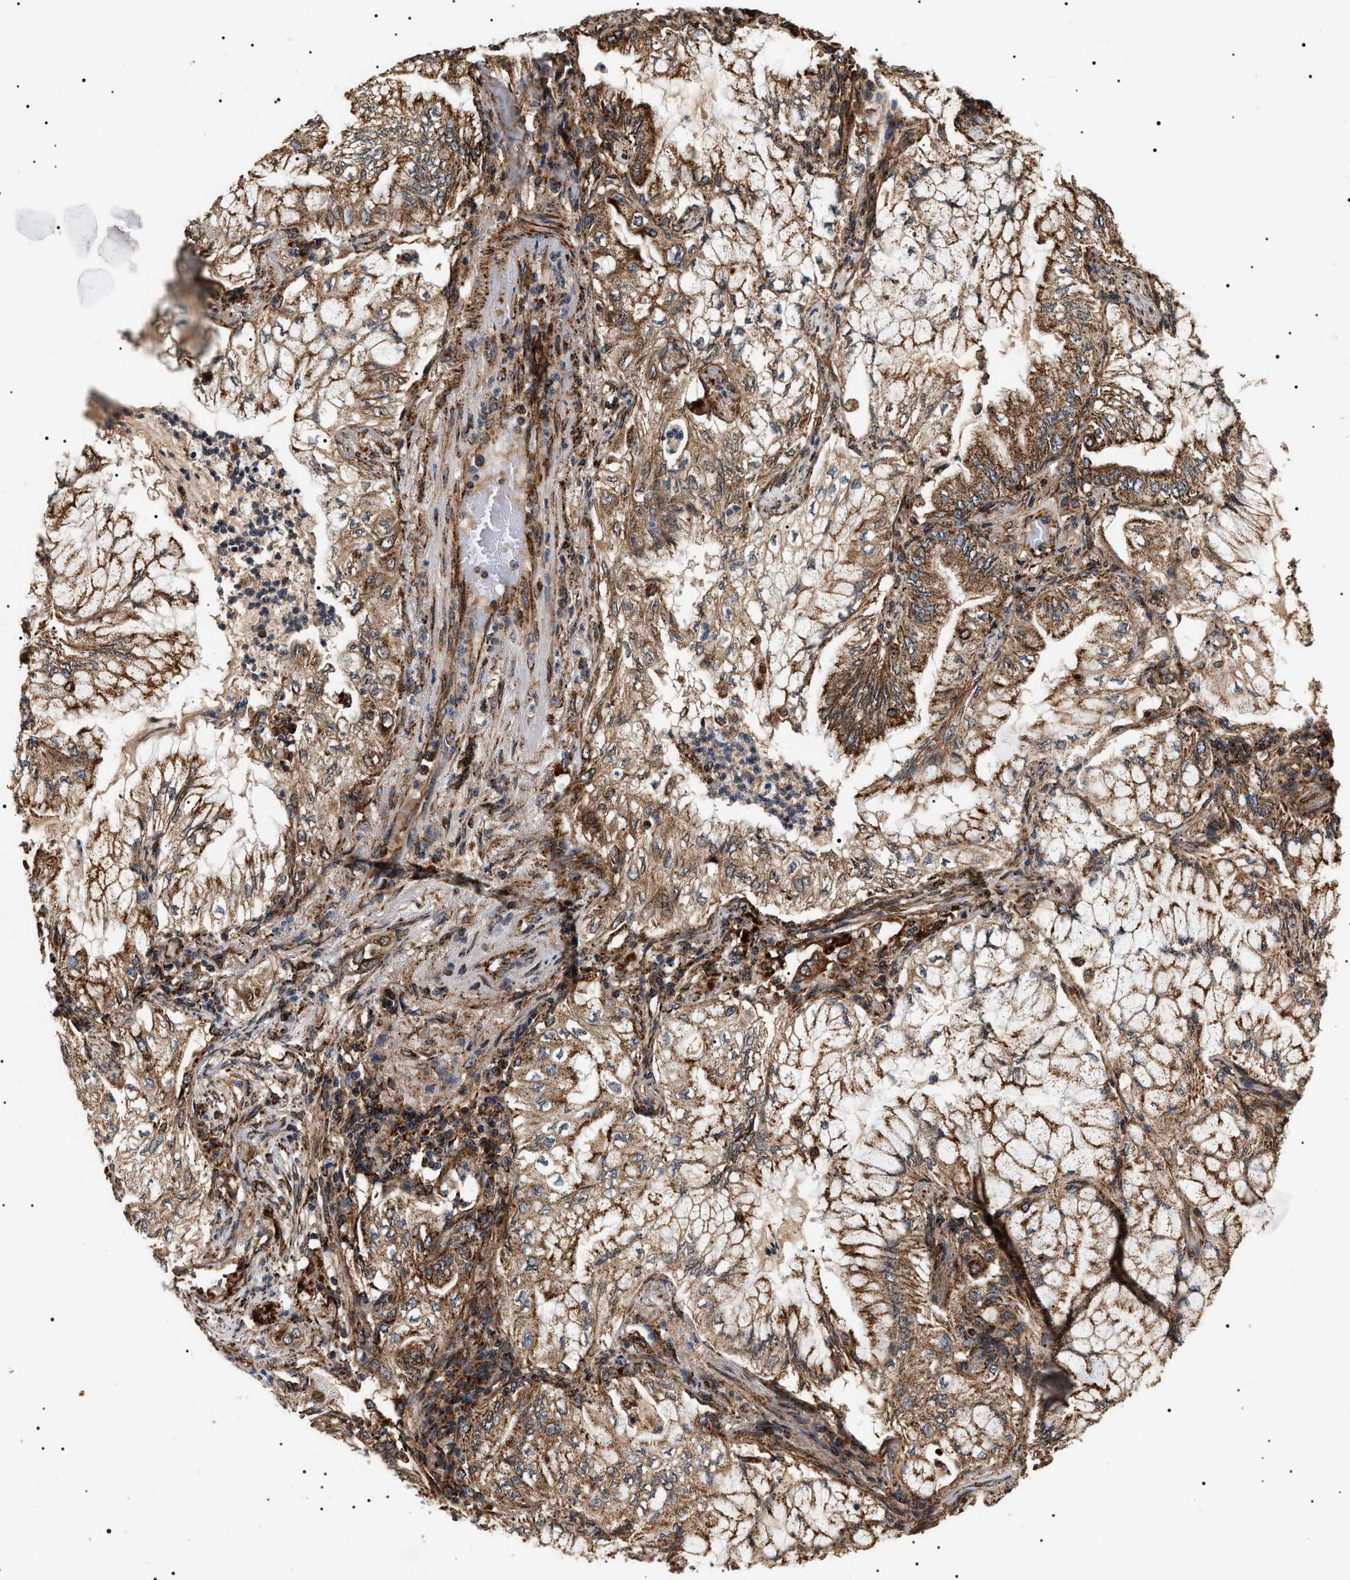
{"staining": {"intensity": "strong", "quantity": ">75%", "location": "cytoplasmic/membranous"}, "tissue": "lung cancer", "cell_type": "Tumor cells", "image_type": "cancer", "snomed": [{"axis": "morphology", "description": "Adenocarcinoma, NOS"}, {"axis": "topography", "description": "Lung"}], "caption": "Protein positivity by immunohistochemistry (IHC) reveals strong cytoplasmic/membranous expression in approximately >75% of tumor cells in adenocarcinoma (lung).", "gene": "ZBTB26", "patient": {"sex": "female", "age": 70}}